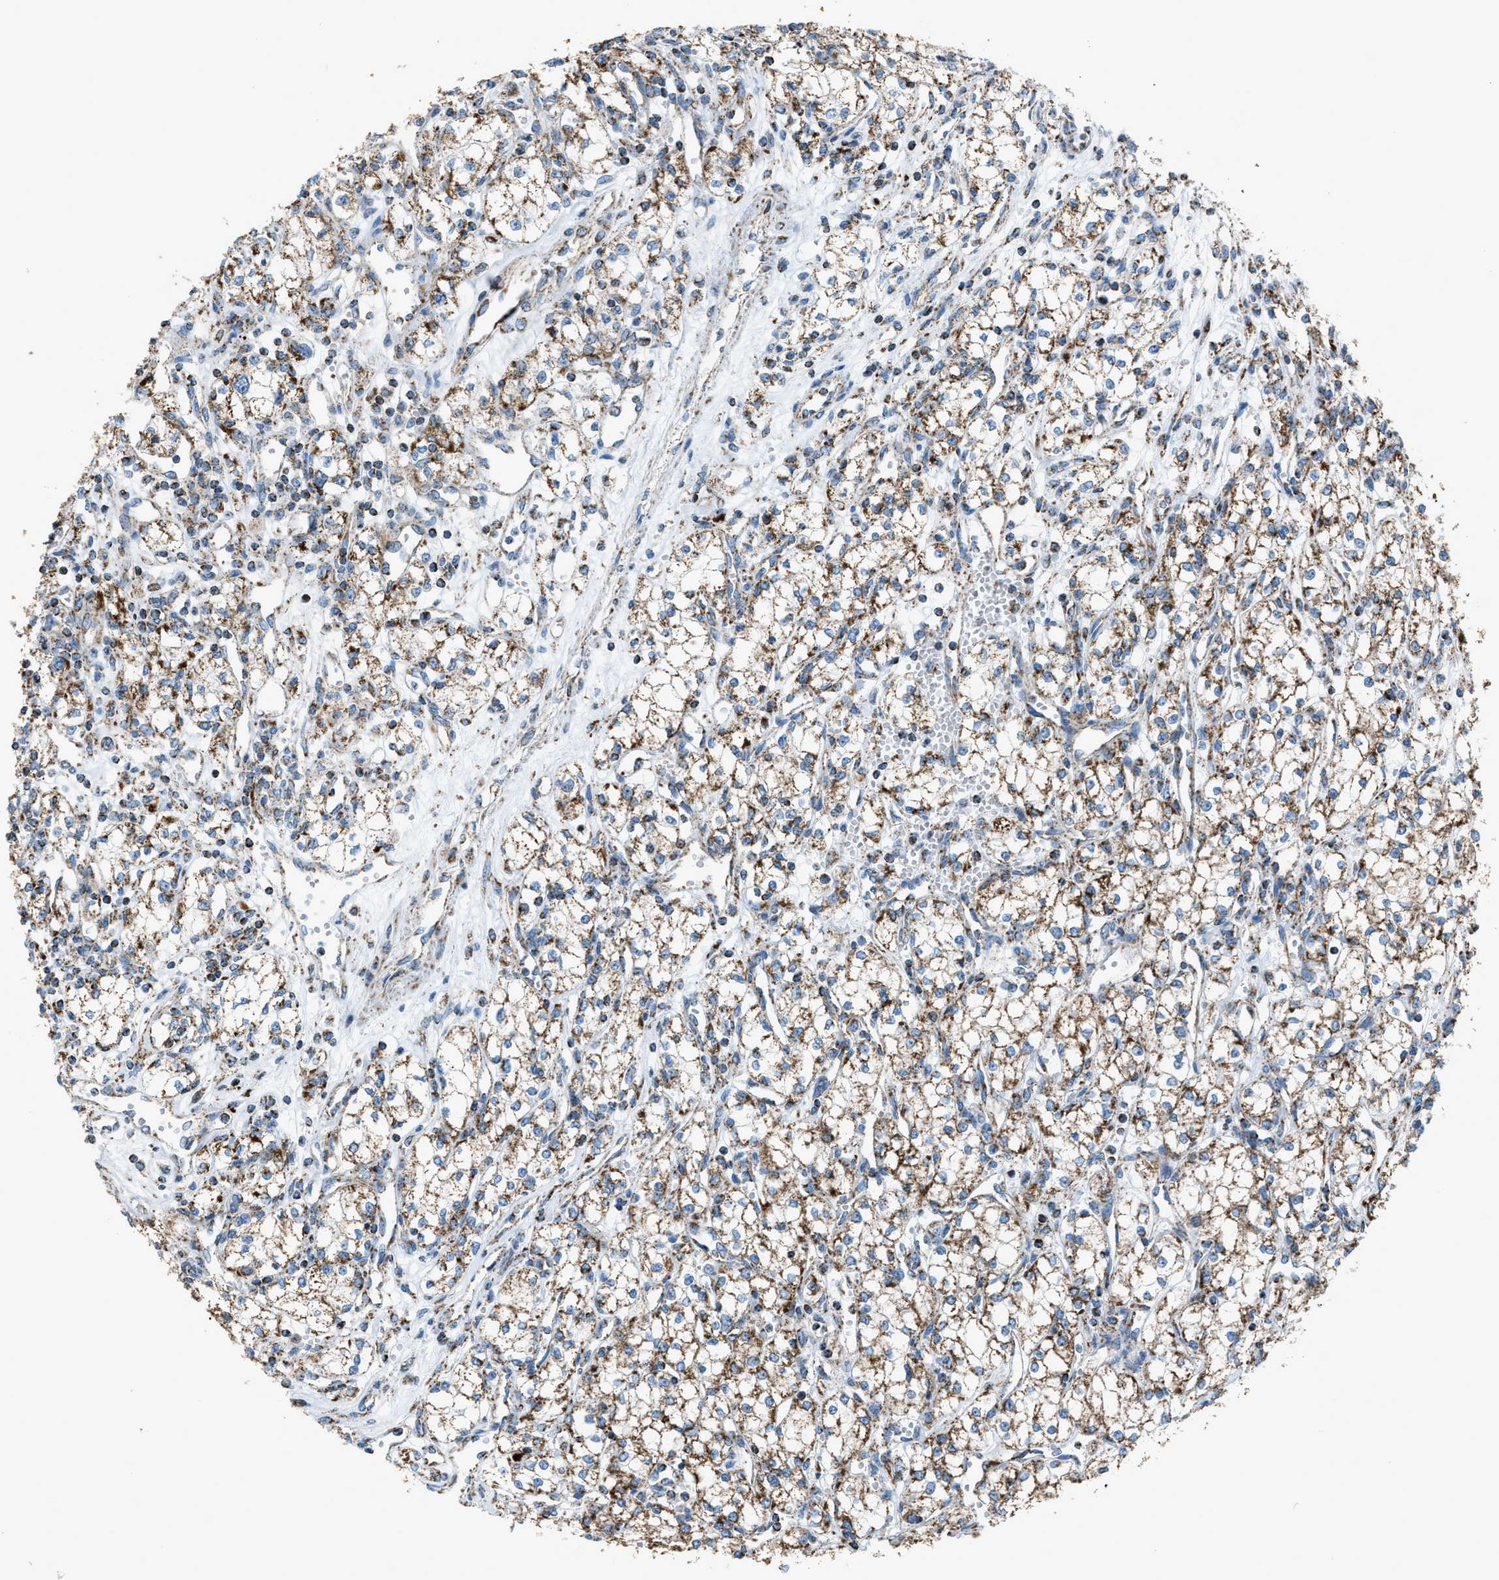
{"staining": {"intensity": "moderate", "quantity": ">75%", "location": "cytoplasmic/membranous"}, "tissue": "renal cancer", "cell_type": "Tumor cells", "image_type": "cancer", "snomed": [{"axis": "morphology", "description": "Adenocarcinoma, NOS"}, {"axis": "topography", "description": "Kidney"}], "caption": "Immunohistochemistry (IHC) histopathology image of neoplastic tissue: human adenocarcinoma (renal) stained using immunohistochemistry (IHC) displays medium levels of moderate protein expression localized specifically in the cytoplasmic/membranous of tumor cells, appearing as a cytoplasmic/membranous brown color.", "gene": "MDH2", "patient": {"sex": "male", "age": 59}}